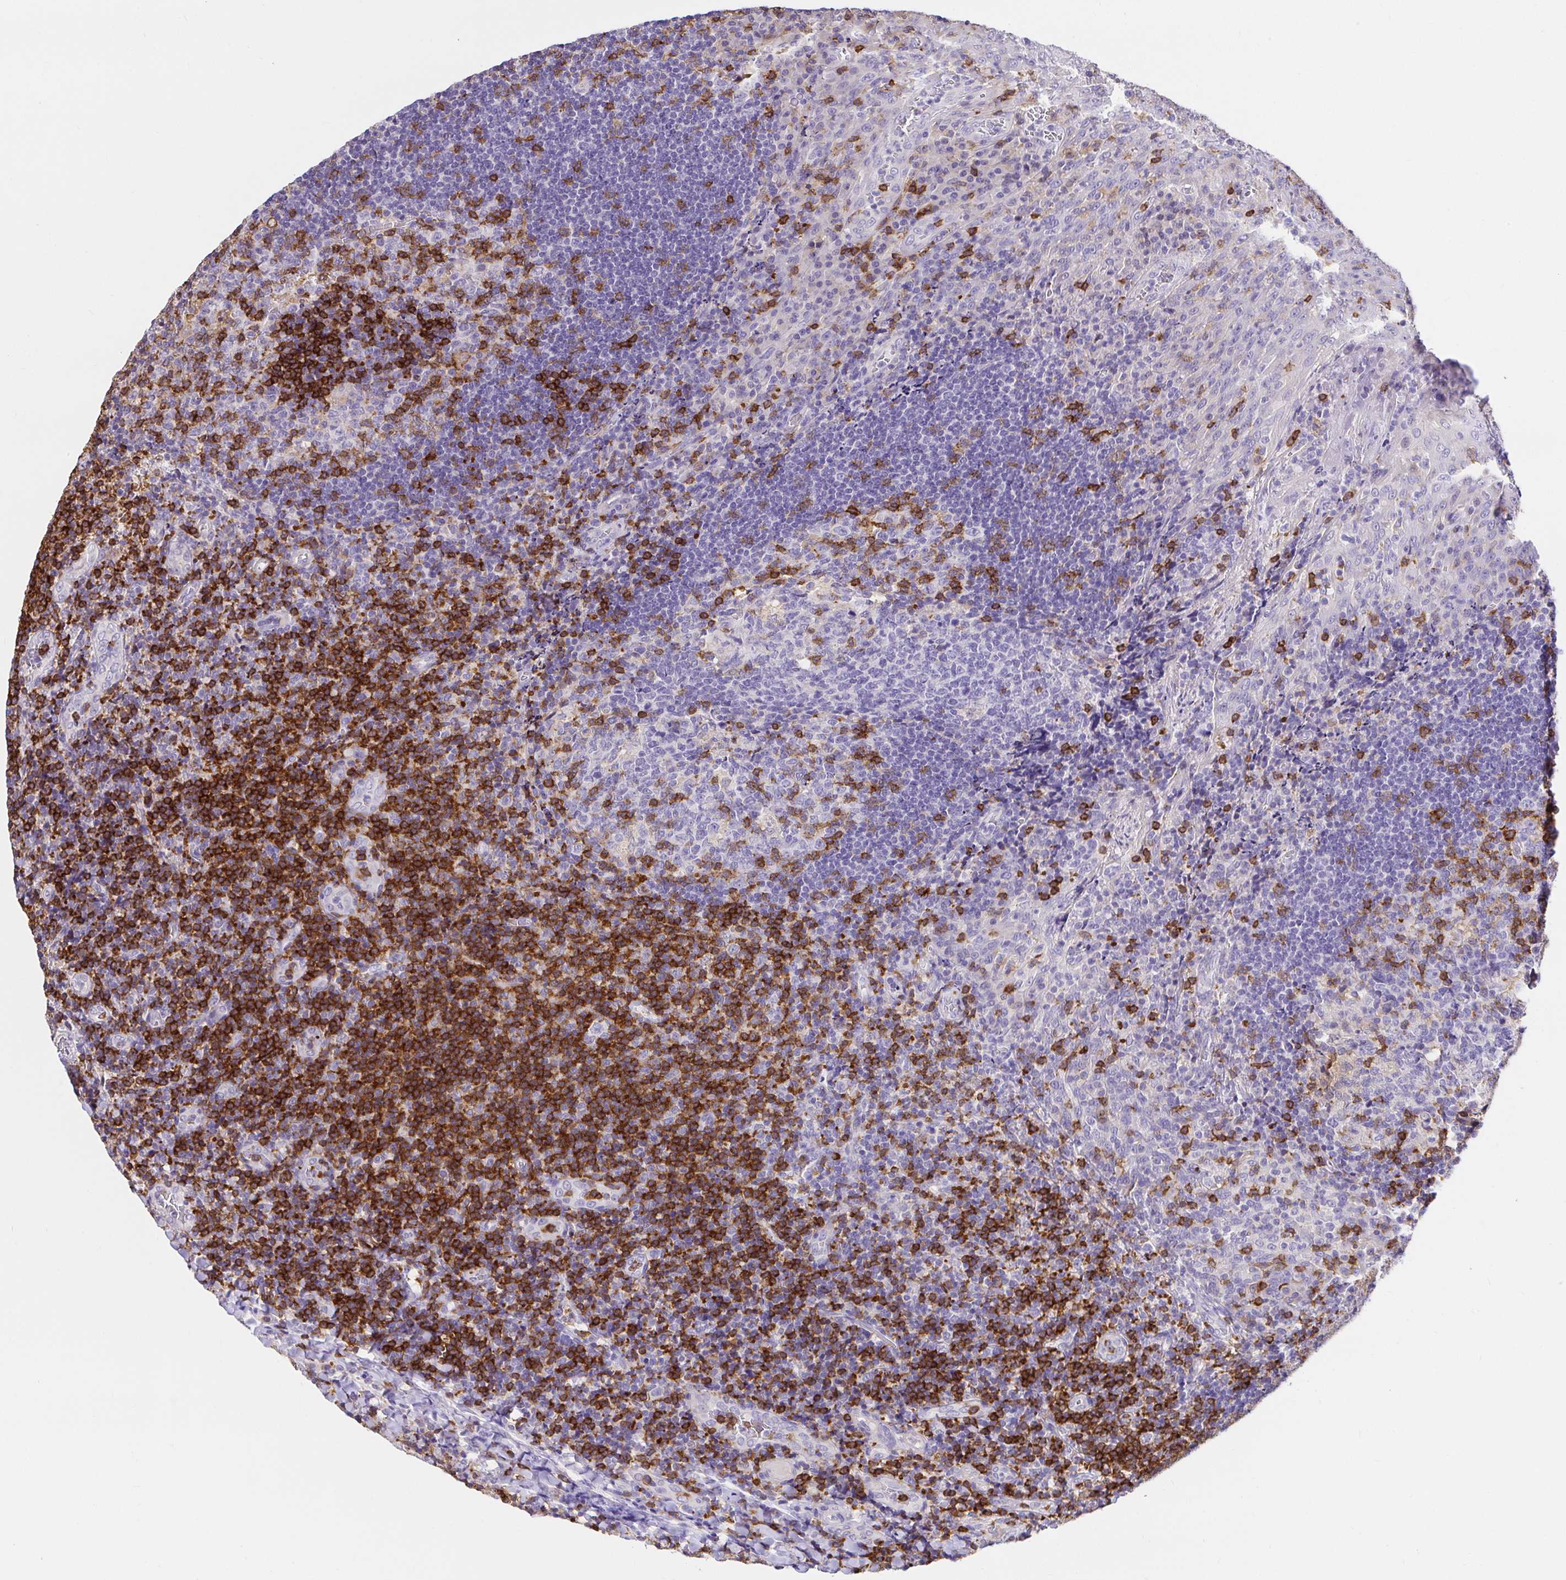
{"staining": {"intensity": "strong", "quantity": "<25%", "location": "cytoplasmic/membranous"}, "tissue": "tonsil", "cell_type": "Germinal center cells", "image_type": "normal", "snomed": [{"axis": "morphology", "description": "Normal tissue, NOS"}, {"axis": "topography", "description": "Tonsil"}], "caption": "Strong cytoplasmic/membranous staining for a protein is identified in approximately <25% of germinal center cells of unremarkable tonsil using immunohistochemistry (IHC).", "gene": "SKAP1", "patient": {"sex": "male", "age": 17}}